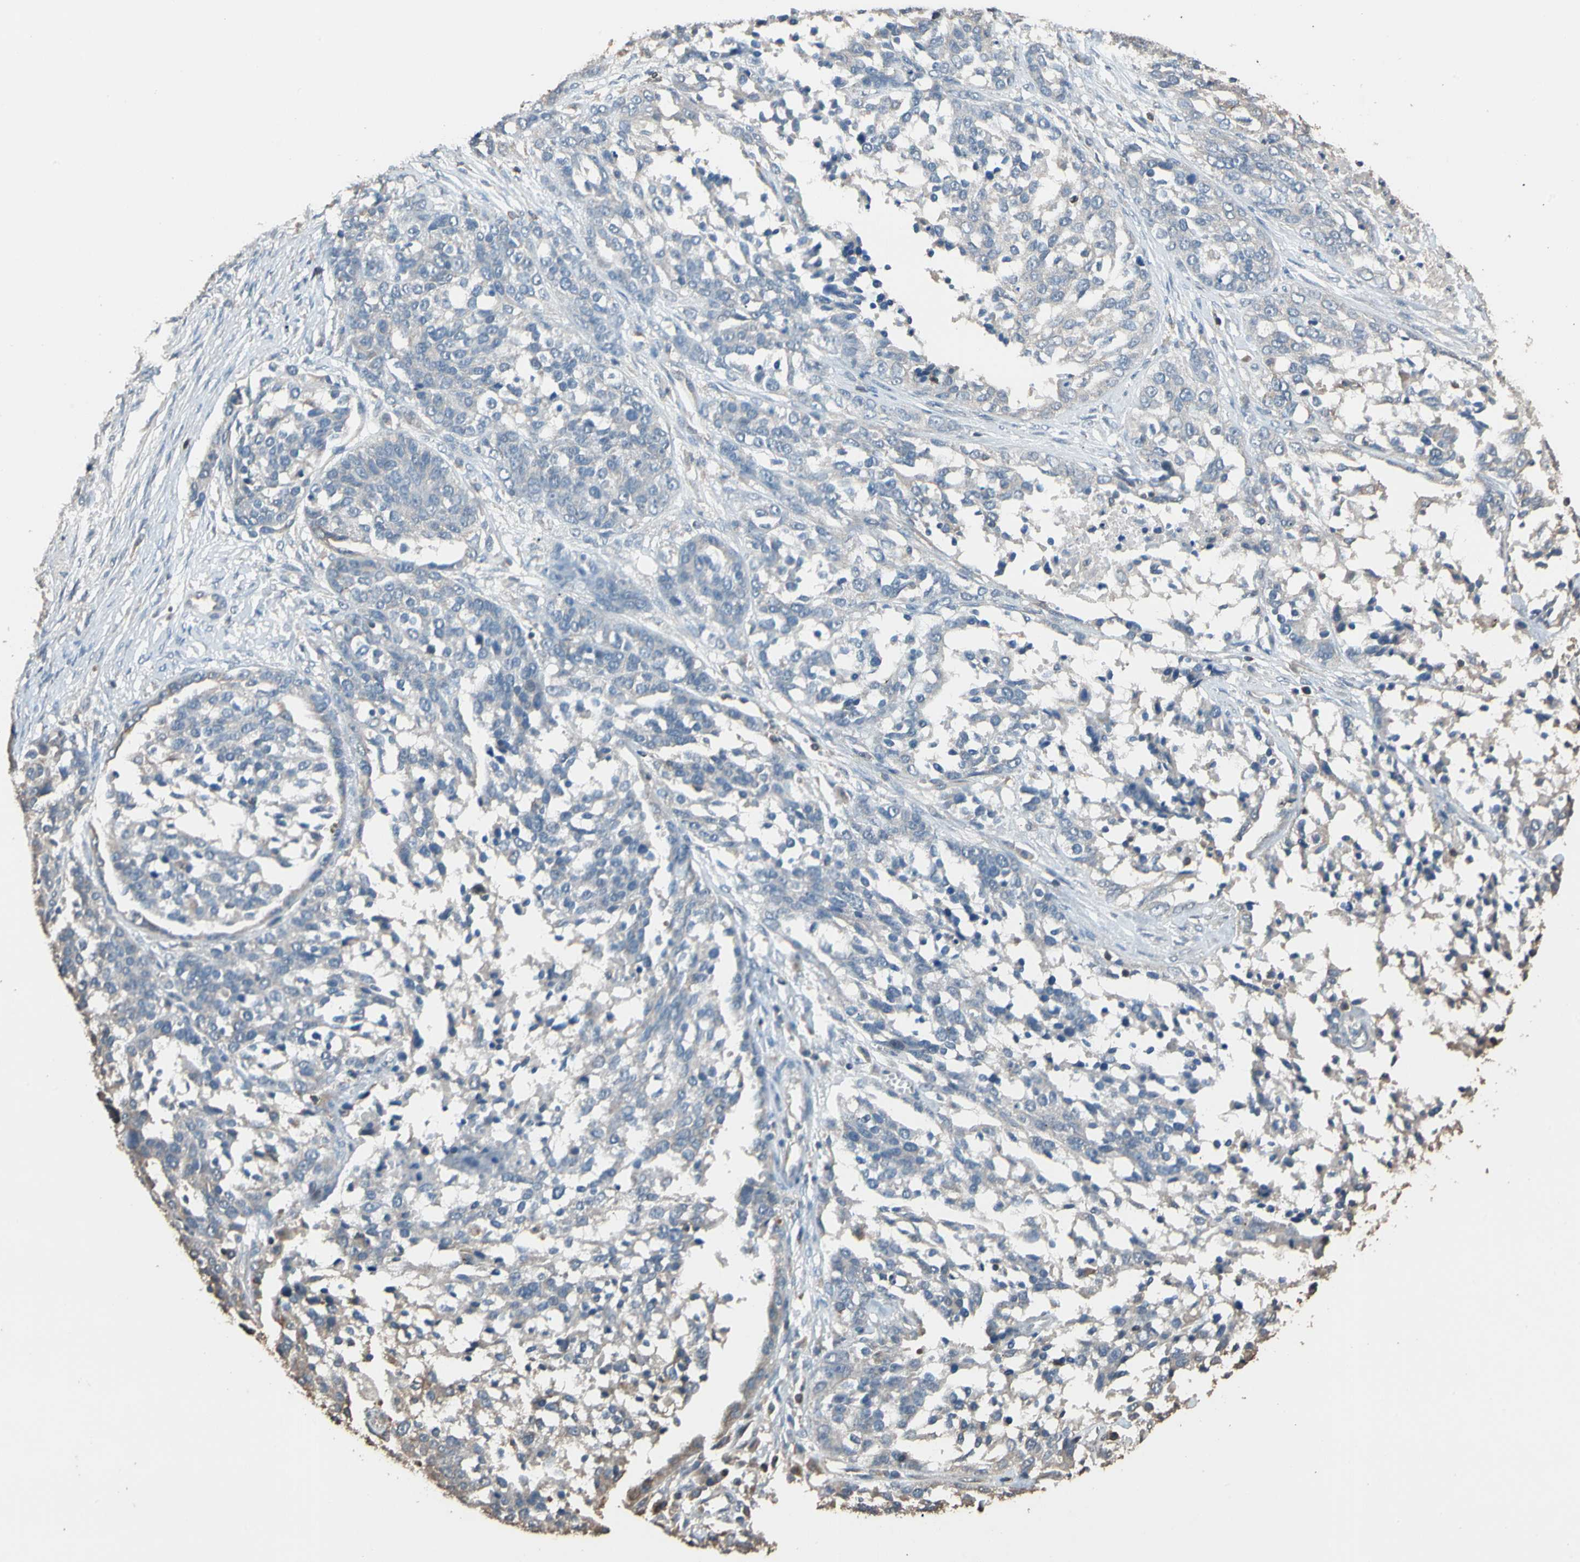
{"staining": {"intensity": "negative", "quantity": "none", "location": "none"}, "tissue": "ovarian cancer", "cell_type": "Tumor cells", "image_type": "cancer", "snomed": [{"axis": "morphology", "description": "Cystadenocarcinoma, serous, NOS"}, {"axis": "topography", "description": "Ovary"}], "caption": "This is an IHC micrograph of human ovarian cancer. There is no staining in tumor cells.", "gene": "MAP3K7", "patient": {"sex": "female", "age": 44}}